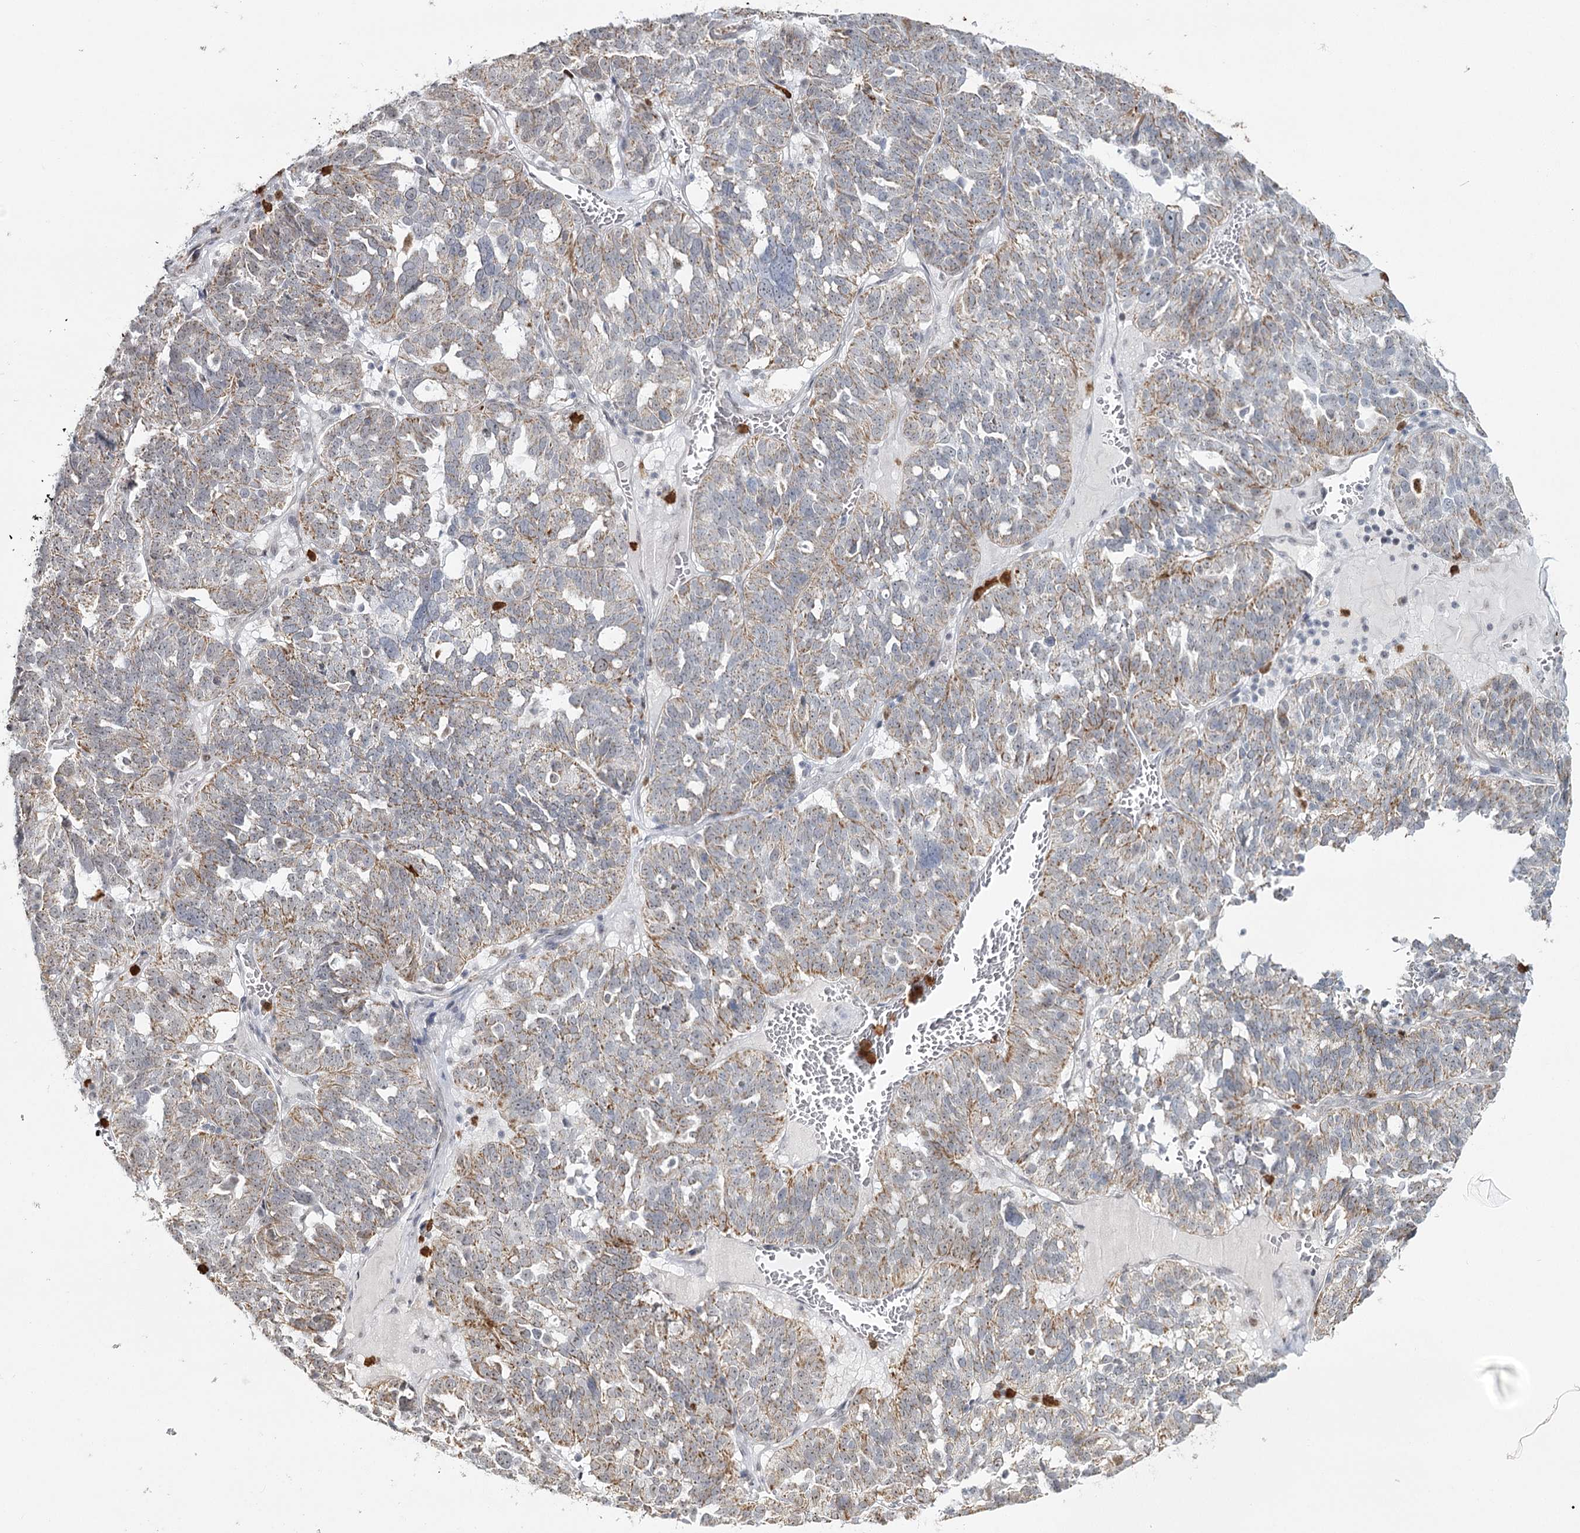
{"staining": {"intensity": "moderate", "quantity": "25%-75%", "location": "cytoplasmic/membranous"}, "tissue": "ovarian cancer", "cell_type": "Tumor cells", "image_type": "cancer", "snomed": [{"axis": "morphology", "description": "Cystadenocarcinoma, serous, NOS"}, {"axis": "topography", "description": "Ovary"}], "caption": "An immunohistochemistry (IHC) histopathology image of tumor tissue is shown. Protein staining in brown highlights moderate cytoplasmic/membranous positivity in ovarian cancer within tumor cells.", "gene": "ATAD1", "patient": {"sex": "female", "age": 59}}